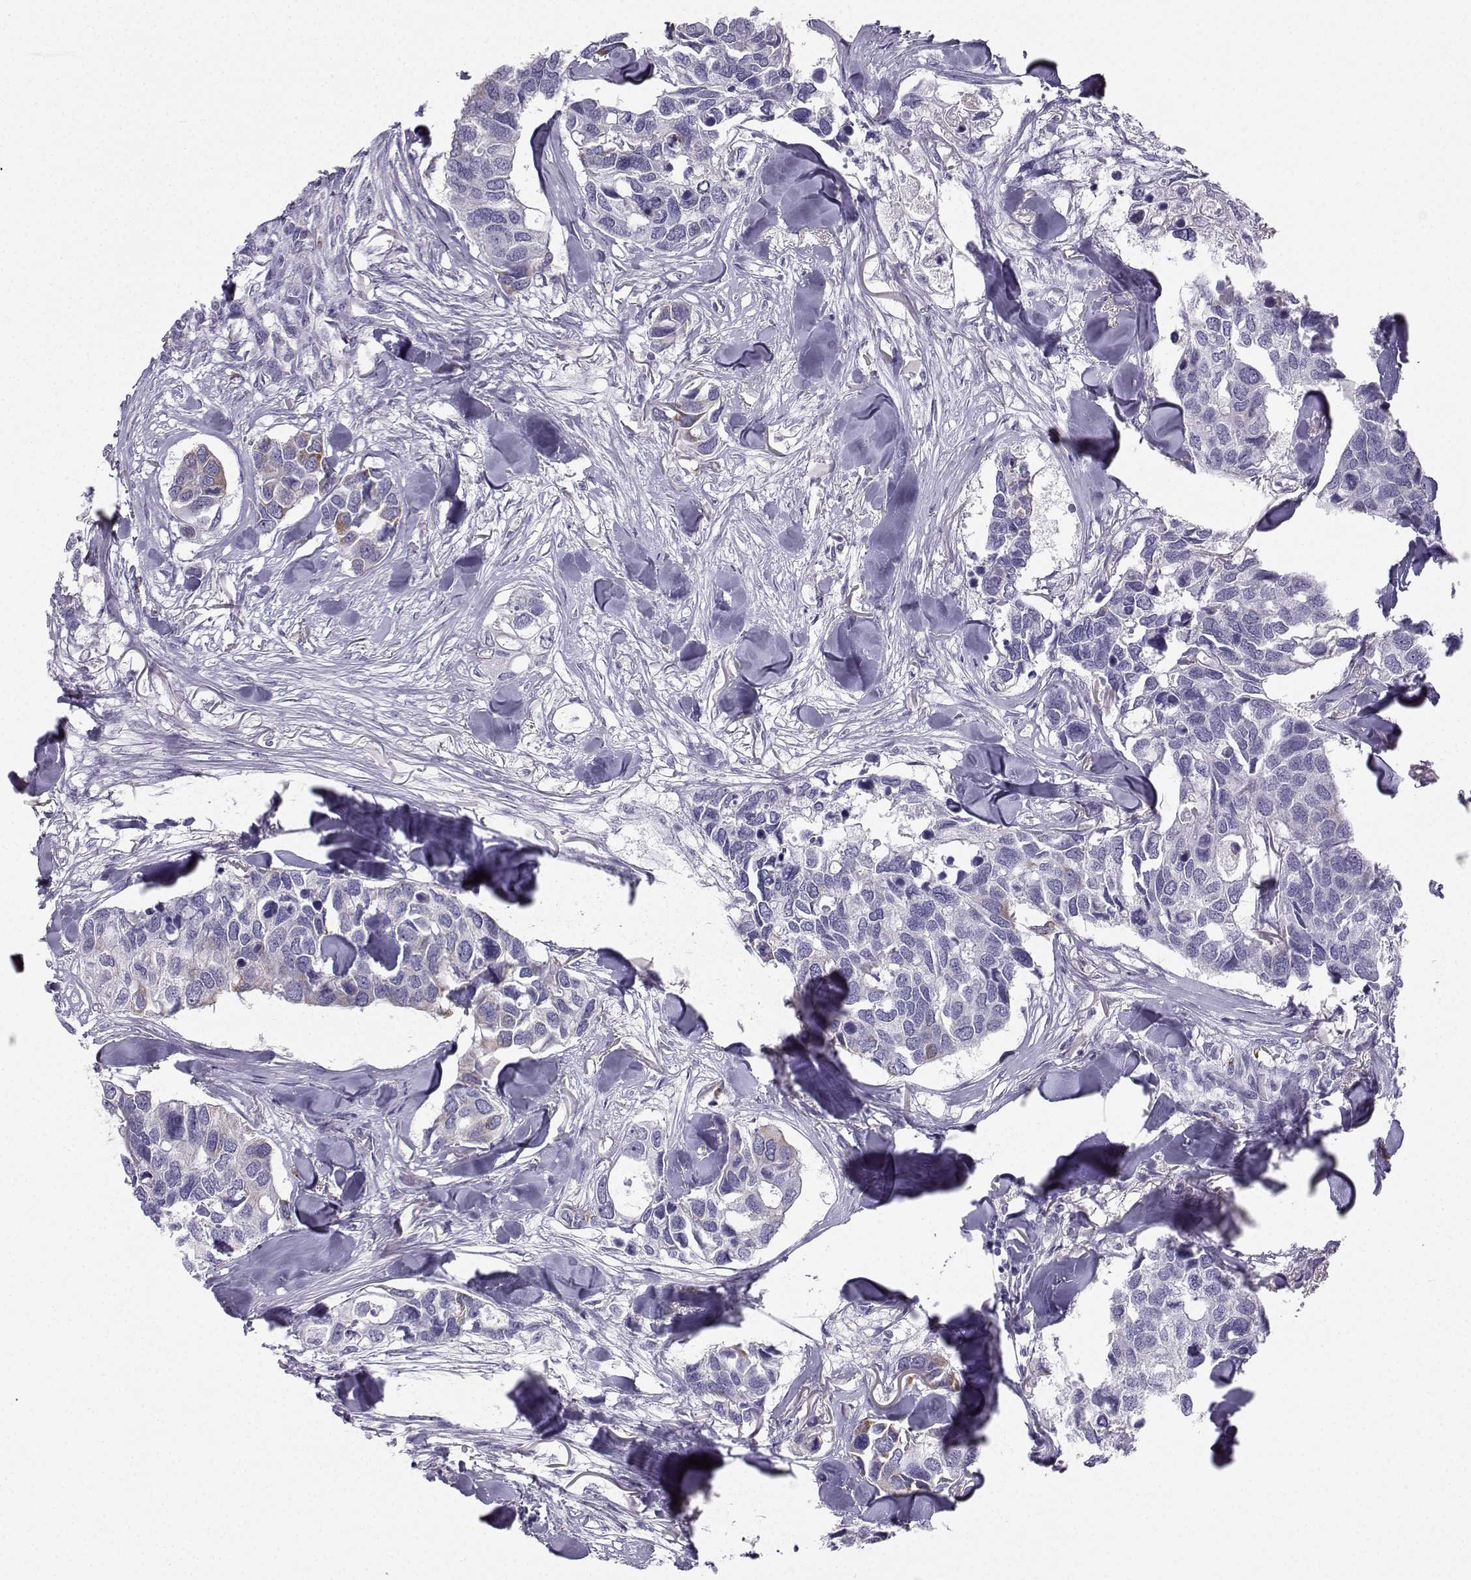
{"staining": {"intensity": "negative", "quantity": "none", "location": "none"}, "tissue": "breast cancer", "cell_type": "Tumor cells", "image_type": "cancer", "snomed": [{"axis": "morphology", "description": "Duct carcinoma"}, {"axis": "topography", "description": "Breast"}], "caption": "IHC image of neoplastic tissue: human breast cancer (invasive ductal carcinoma) stained with DAB (3,3'-diaminobenzidine) shows no significant protein positivity in tumor cells. Nuclei are stained in blue.", "gene": "DCLK3", "patient": {"sex": "female", "age": 83}}